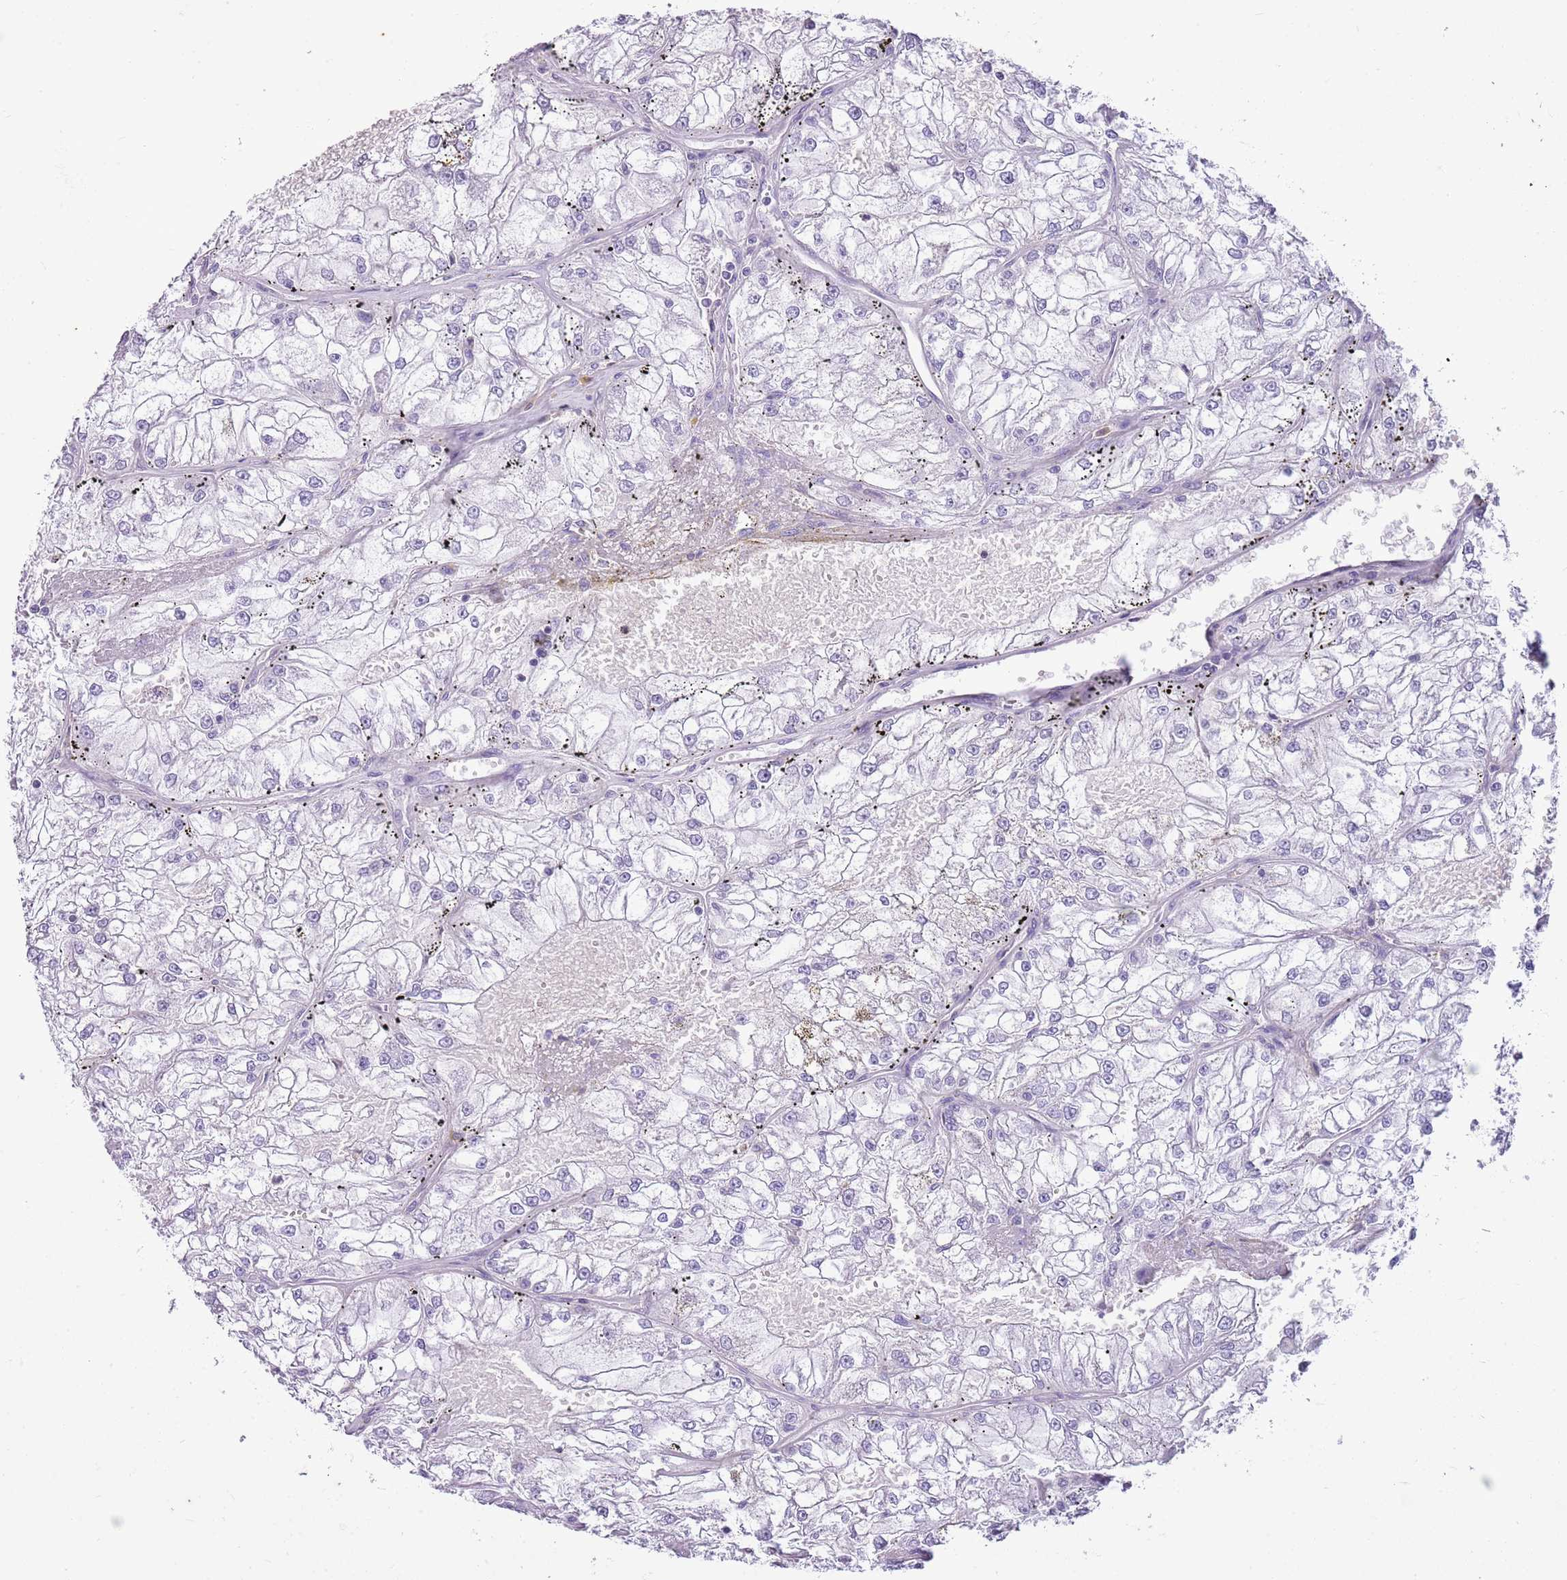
{"staining": {"intensity": "negative", "quantity": "none", "location": "none"}, "tissue": "renal cancer", "cell_type": "Tumor cells", "image_type": "cancer", "snomed": [{"axis": "morphology", "description": "Adenocarcinoma, NOS"}, {"axis": "topography", "description": "Kidney"}], "caption": "A histopathology image of human renal cancer is negative for staining in tumor cells. Brightfield microscopy of immunohistochemistry stained with DAB (brown) and hematoxylin (blue), captured at high magnification.", "gene": "CNPPD1", "patient": {"sex": "female", "age": 72}}